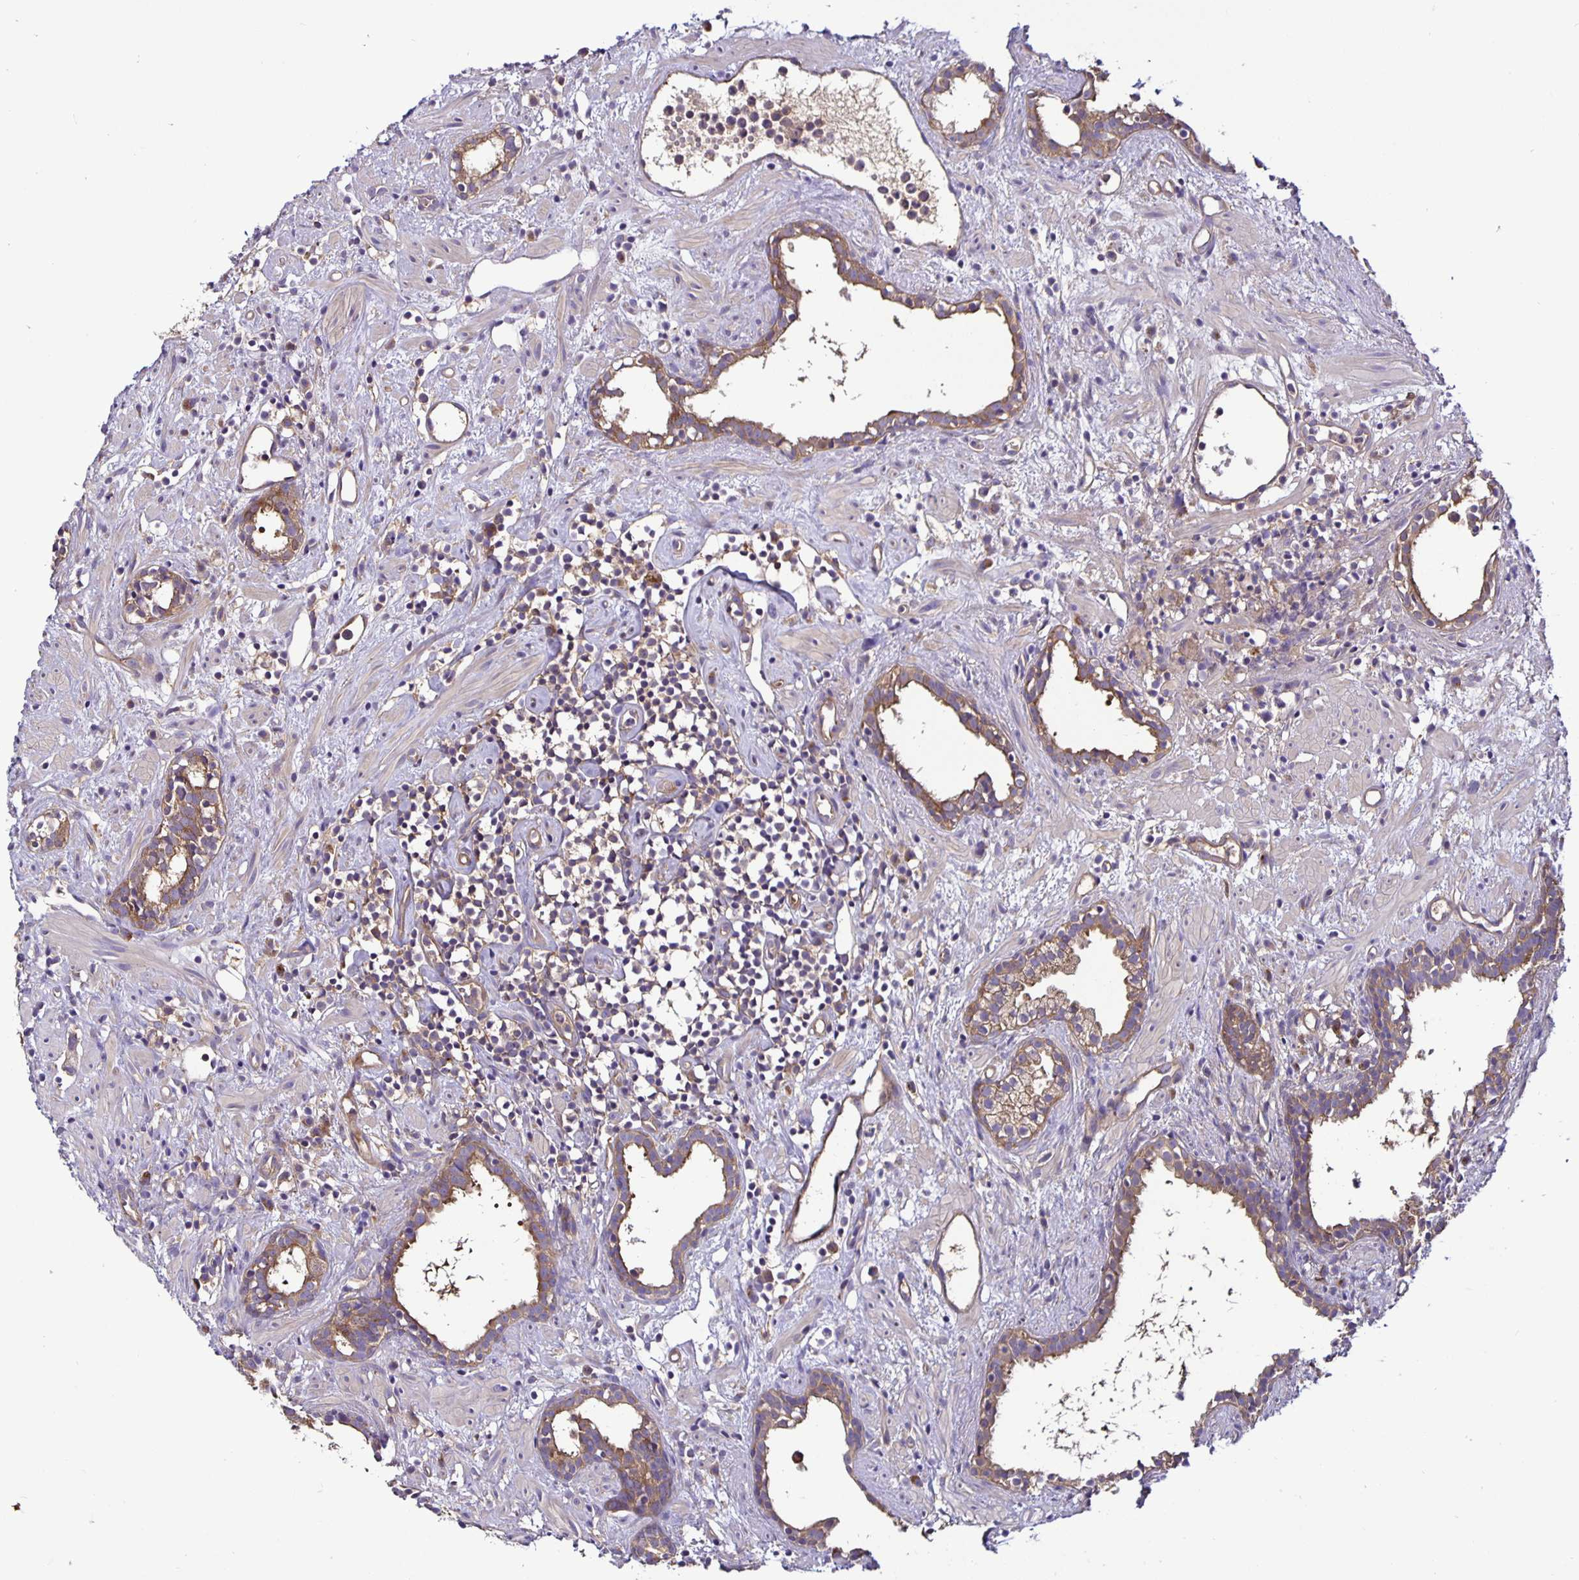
{"staining": {"intensity": "moderate", "quantity": "25%-75%", "location": "cytoplasmic/membranous"}, "tissue": "prostate cancer", "cell_type": "Tumor cells", "image_type": "cancer", "snomed": [{"axis": "morphology", "description": "Adenocarcinoma, High grade"}, {"axis": "topography", "description": "Prostate"}], "caption": "The immunohistochemical stain labels moderate cytoplasmic/membranous expression in tumor cells of prostate cancer tissue. The protein of interest is shown in brown color, while the nuclei are stained blue.", "gene": "SNX5", "patient": {"sex": "male", "age": 83}}